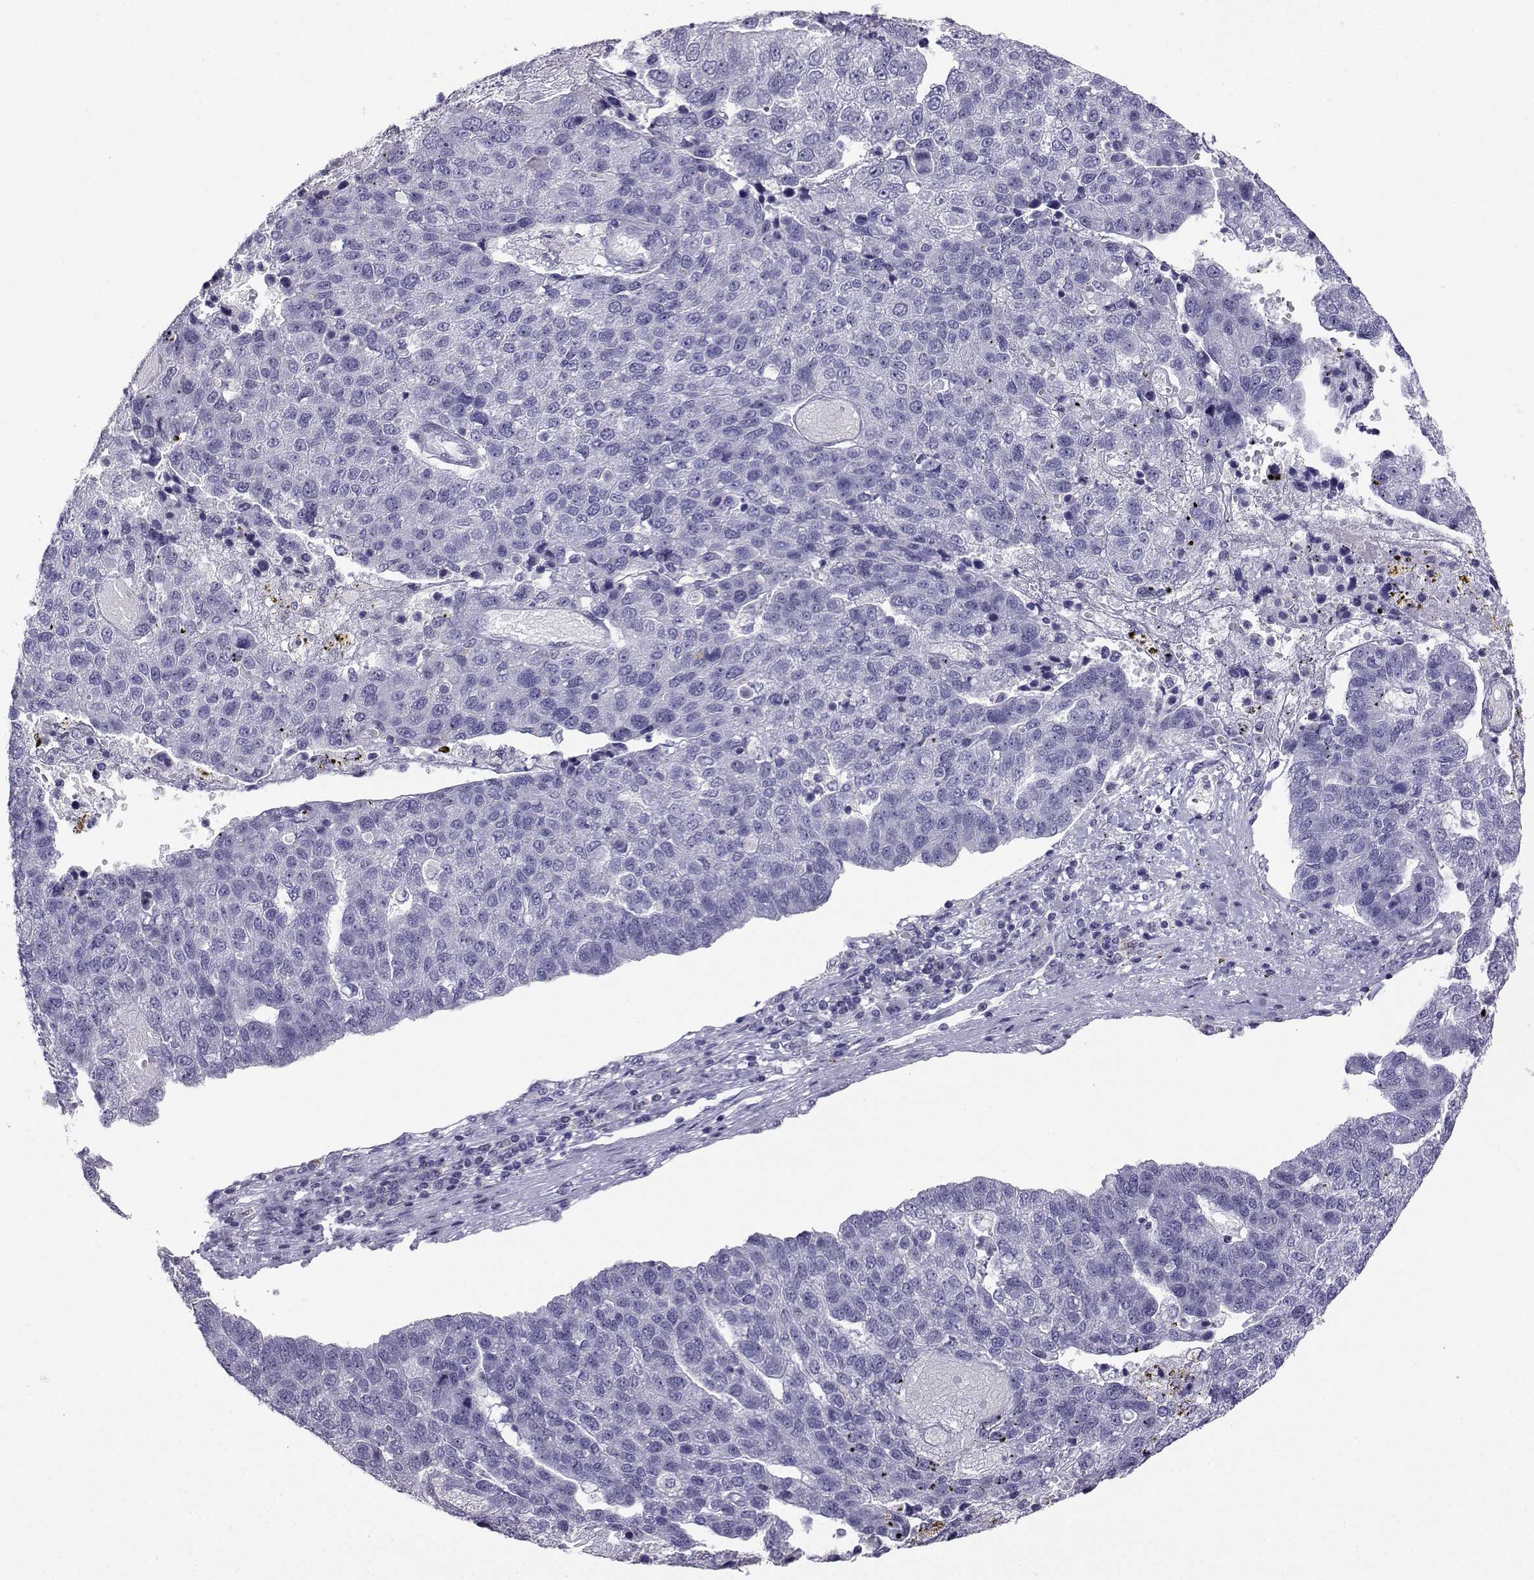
{"staining": {"intensity": "negative", "quantity": "none", "location": "none"}, "tissue": "pancreatic cancer", "cell_type": "Tumor cells", "image_type": "cancer", "snomed": [{"axis": "morphology", "description": "Adenocarcinoma, NOS"}, {"axis": "topography", "description": "Pancreas"}], "caption": "The immunohistochemistry image has no significant staining in tumor cells of pancreatic cancer tissue.", "gene": "TBR1", "patient": {"sex": "female", "age": 61}}